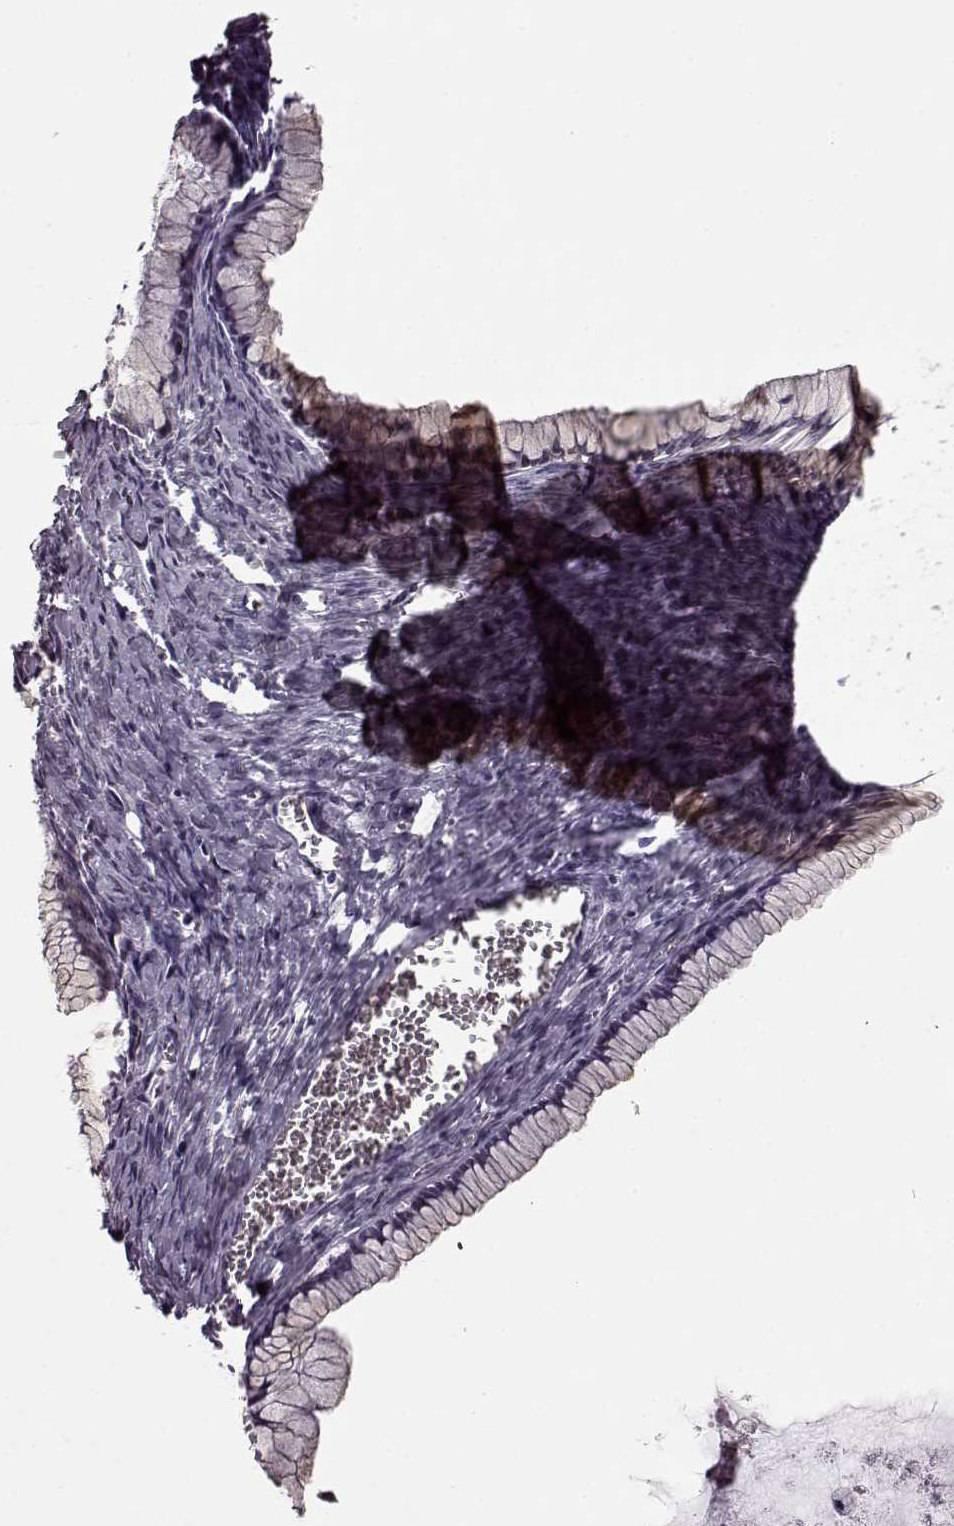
{"staining": {"intensity": "negative", "quantity": "none", "location": "none"}, "tissue": "ovarian cancer", "cell_type": "Tumor cells", "image_type": "cancer", "snomed": [{"axis": "morphology", "description": "Cystadenocarcinoma, mucinous, NOS"}, {"axis": "topography", "description": "Ovary"}], "caption": "Tumor cells are negative for protein expression in human ovarian cancer (mucinous cystadenocarcinoma). (DAB (3,3'-diaminobenzidine) immunohistochemistry with hematoxylin counter stain).", "gene": "STX1B", "patient": {"sex": "female", "age": 41}}